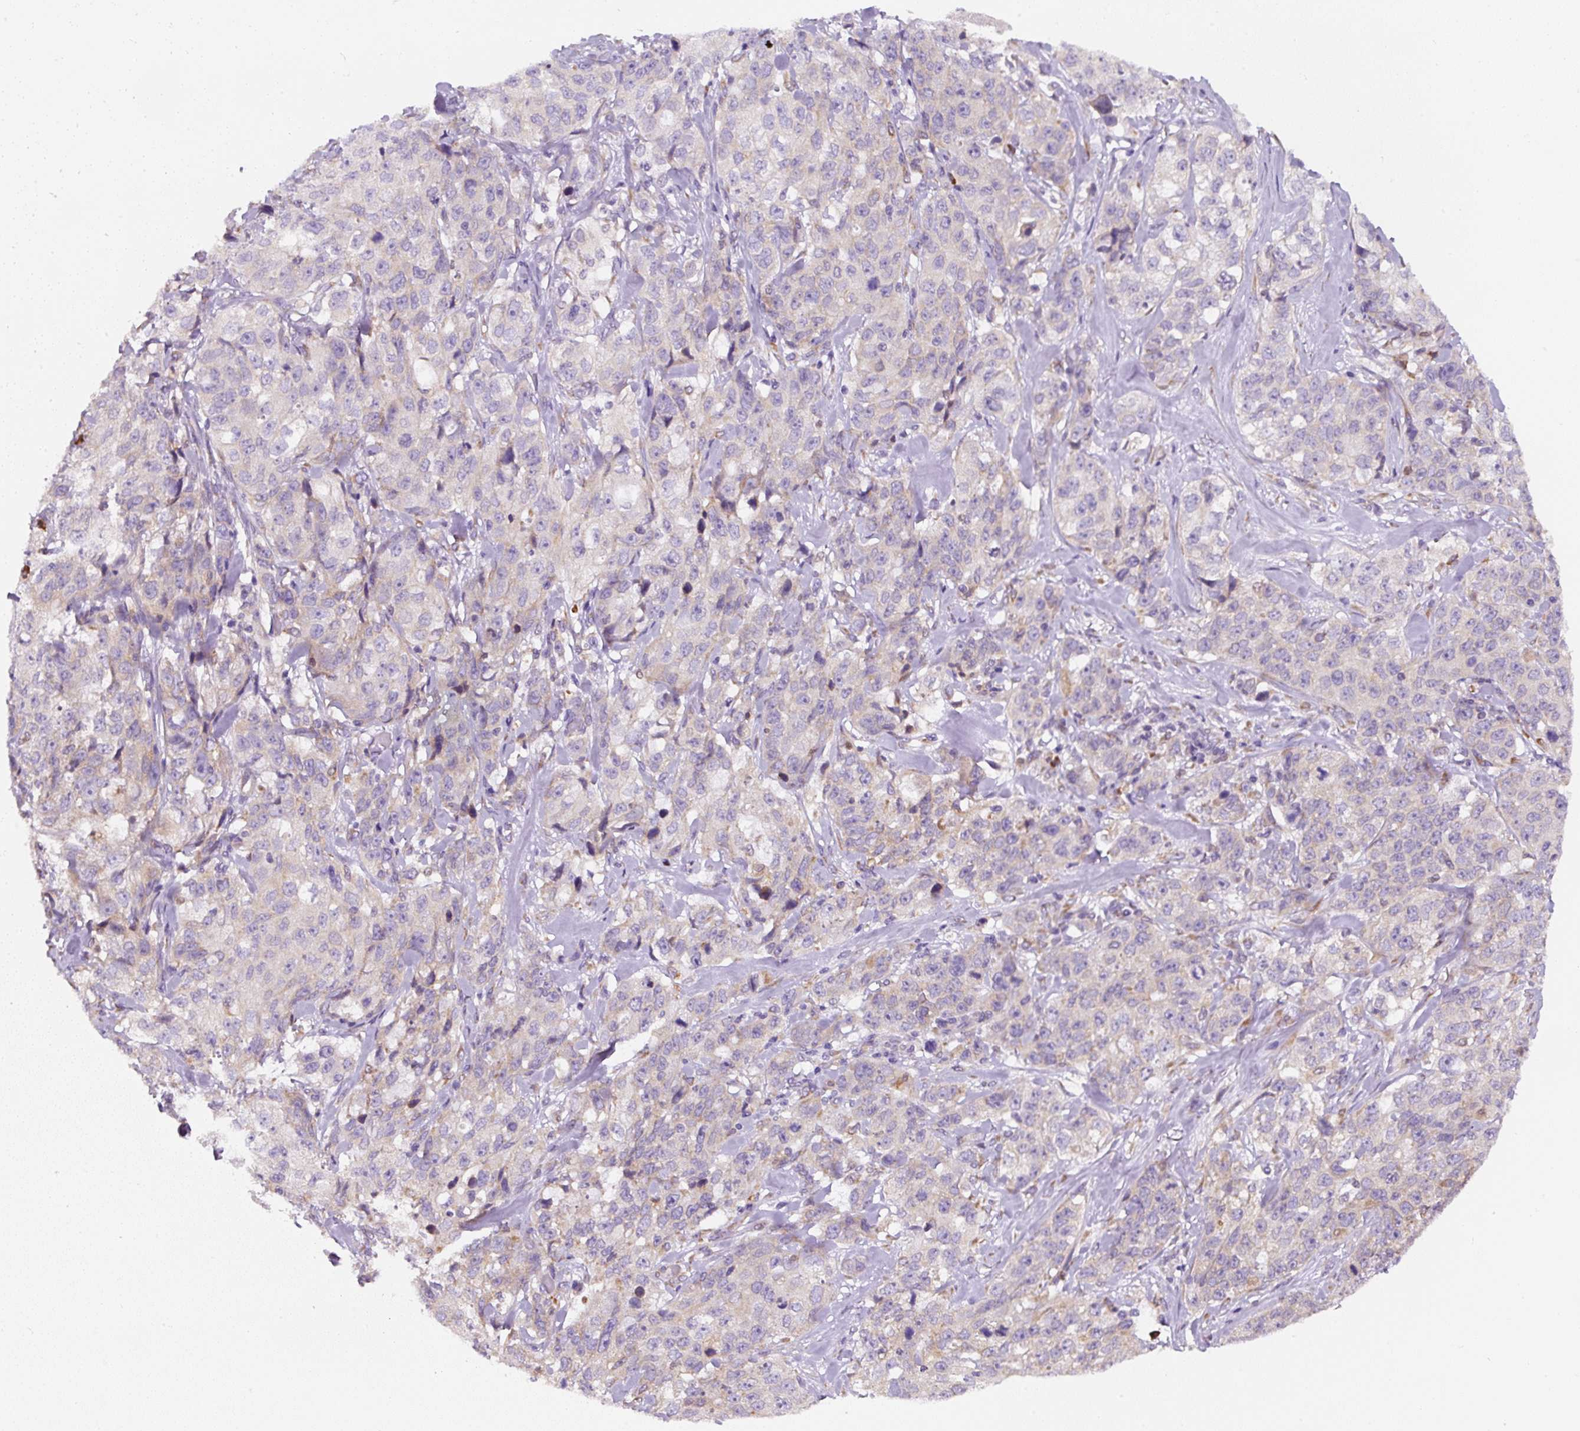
{"staining": {"intensity": "negative", "quantity": "none", "location": "none"}, "tissue": "stomach cancer", "cell_type": "Tumor cells", "image_type": "cancer", "snomed": [{"axis": "morphology", "description": "Adenocarcinoma, NOS"}, {"axis": "topography", "description": "Stomach"}], "caption": "Protein analysis of adenocarcinoma (stomach) shows no significant positivity in tumor cells. Nuclei are stained in blue.", "gene": "DDOST", "patient": {"sex": "male", "age": 48}}